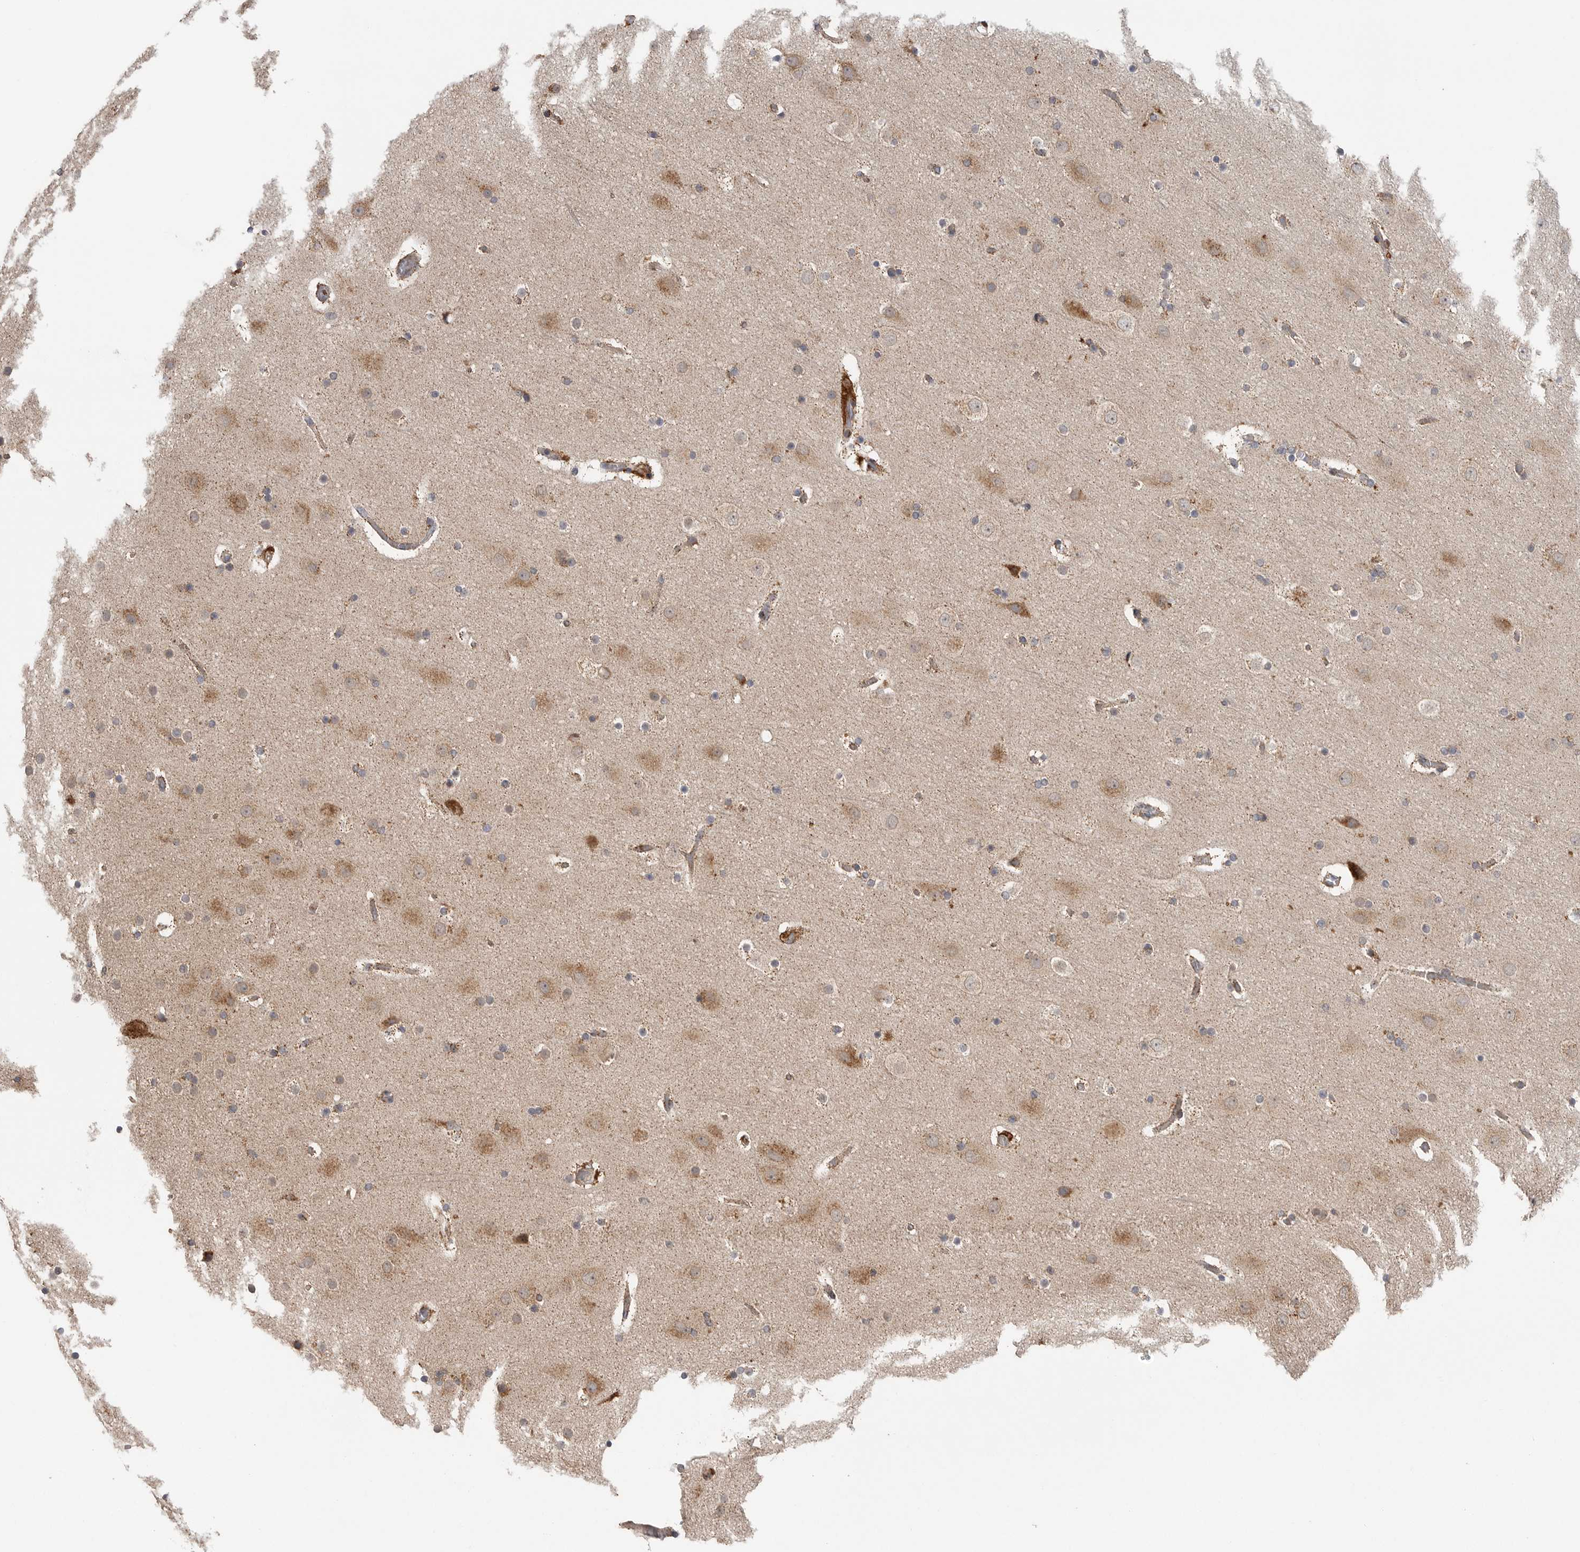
{"staining": {"intensity": "negative", "quantity": "none", "location": "none"}, "tissue": "cerebral cortex", "cell_type": "Endothelial cells", "image_type": "normal", "snomed": [{"axis": "morphology", "description": "Normal tissue, NOS"}, {"axis": "topography", "description": "Cerebral cortex"}], "caption": "A high-resolution histopathology image shows immunohistochemistry (IHC) staining of normal cerebral cortex, which reveals no significant expression in endothelial cells.", "gene": "GALNS", "patient": {"sex": "male", "age": 57}}